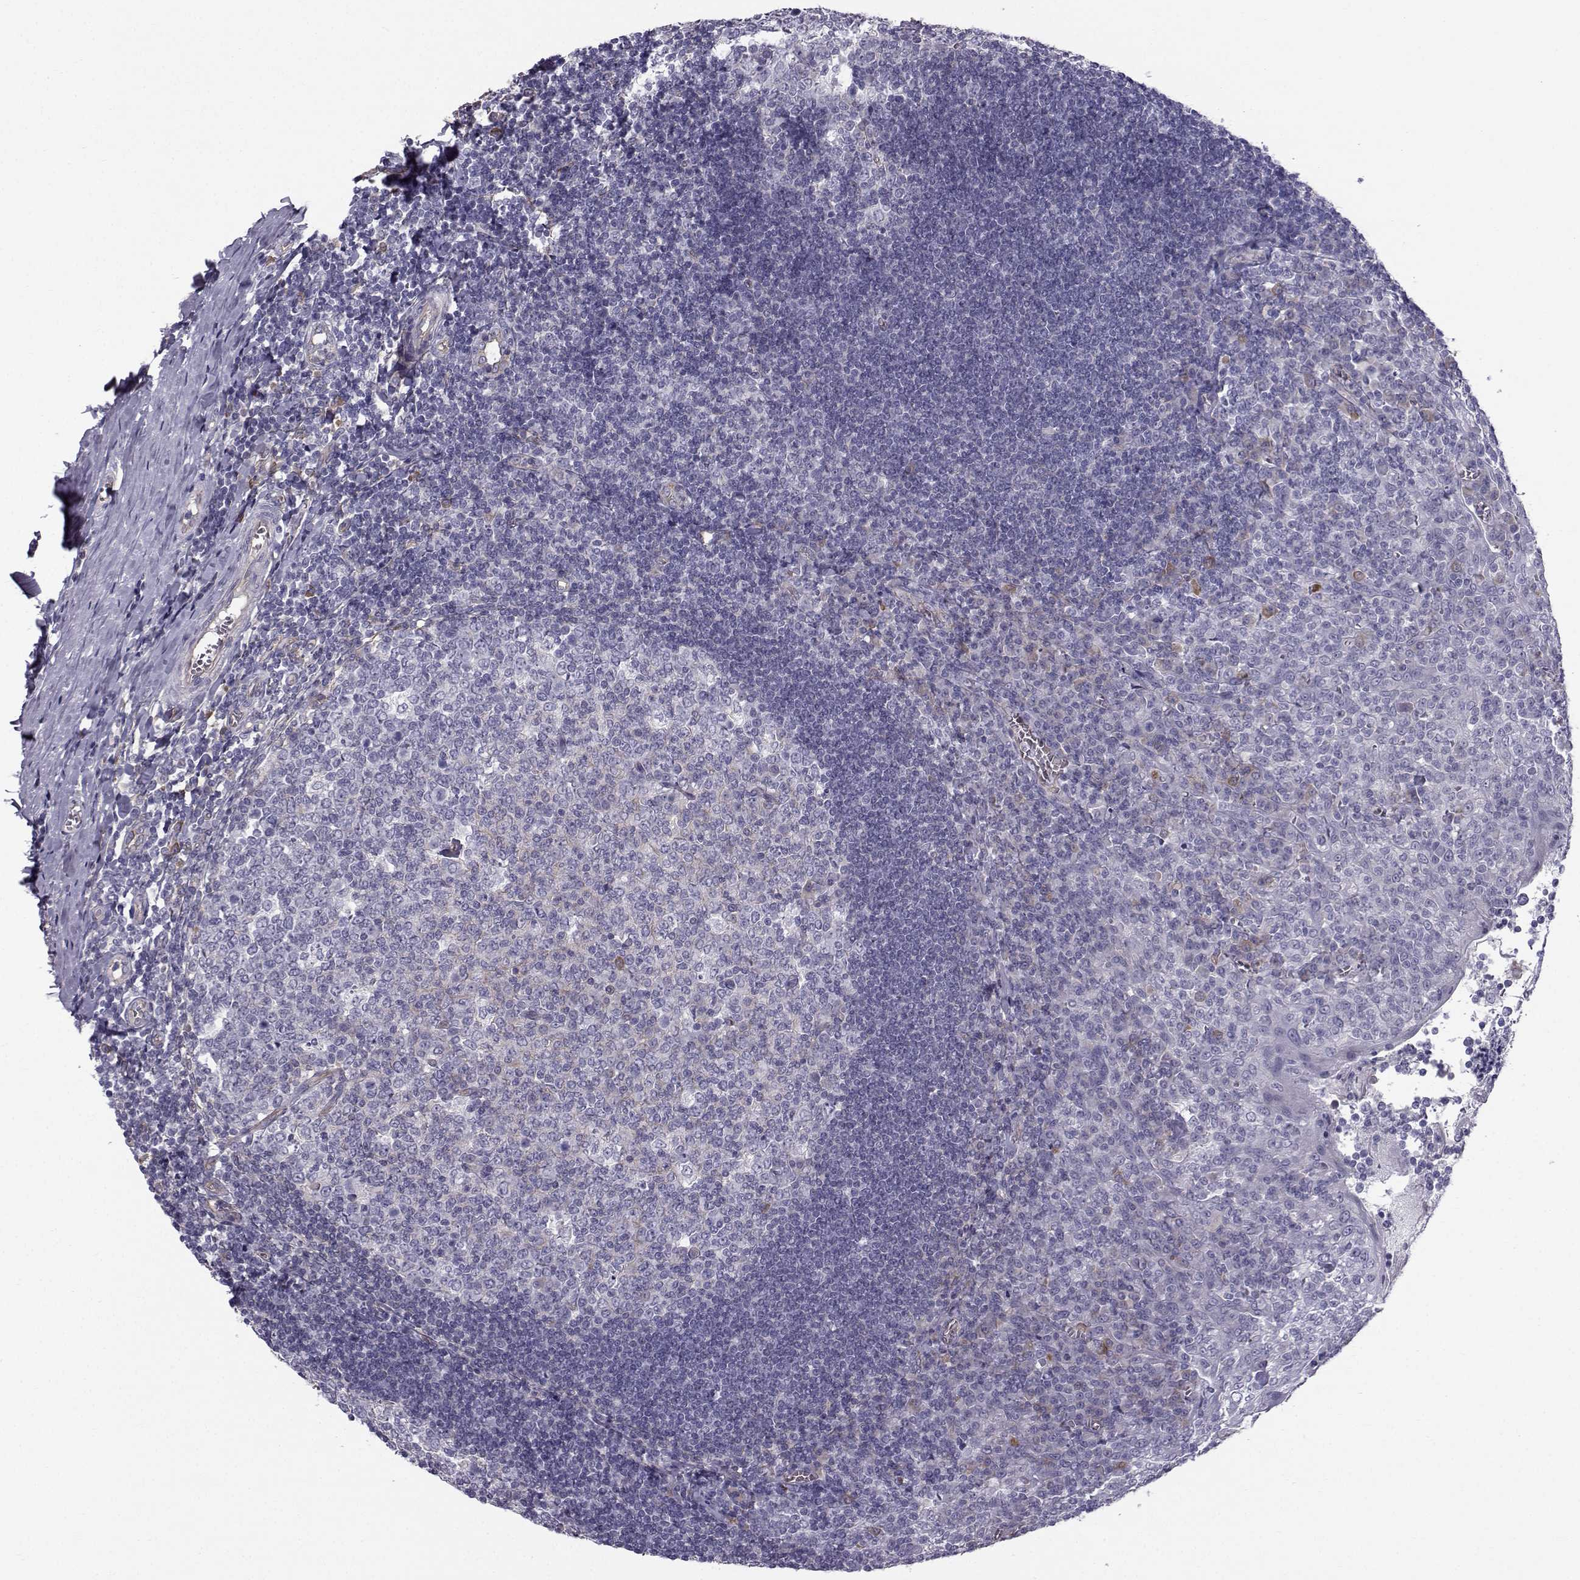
{"staining": {"intensity": "weak", "quantity": "<25%", "location": "cytoplasmic/membranous"}, "tissue": "tonsil", "cell_type": "Germinal center cells", "image_type": "normal", "snomed": [{"axis": "morphology", "description": "Normal tissue, NOS"}, {"axis": "topography", "description": "Tonsil"}], "caption": "Photomicrograph shows no protein expression in germinal center cells of unremarkable tonsil. The staining is performed using DAB (3,3'-diaminobenzidine) brown chromogen with nuclei counter-stained in using hematoxylin.", "gene": "QPCT", "patient": {"sex": "female", "age": 12}}